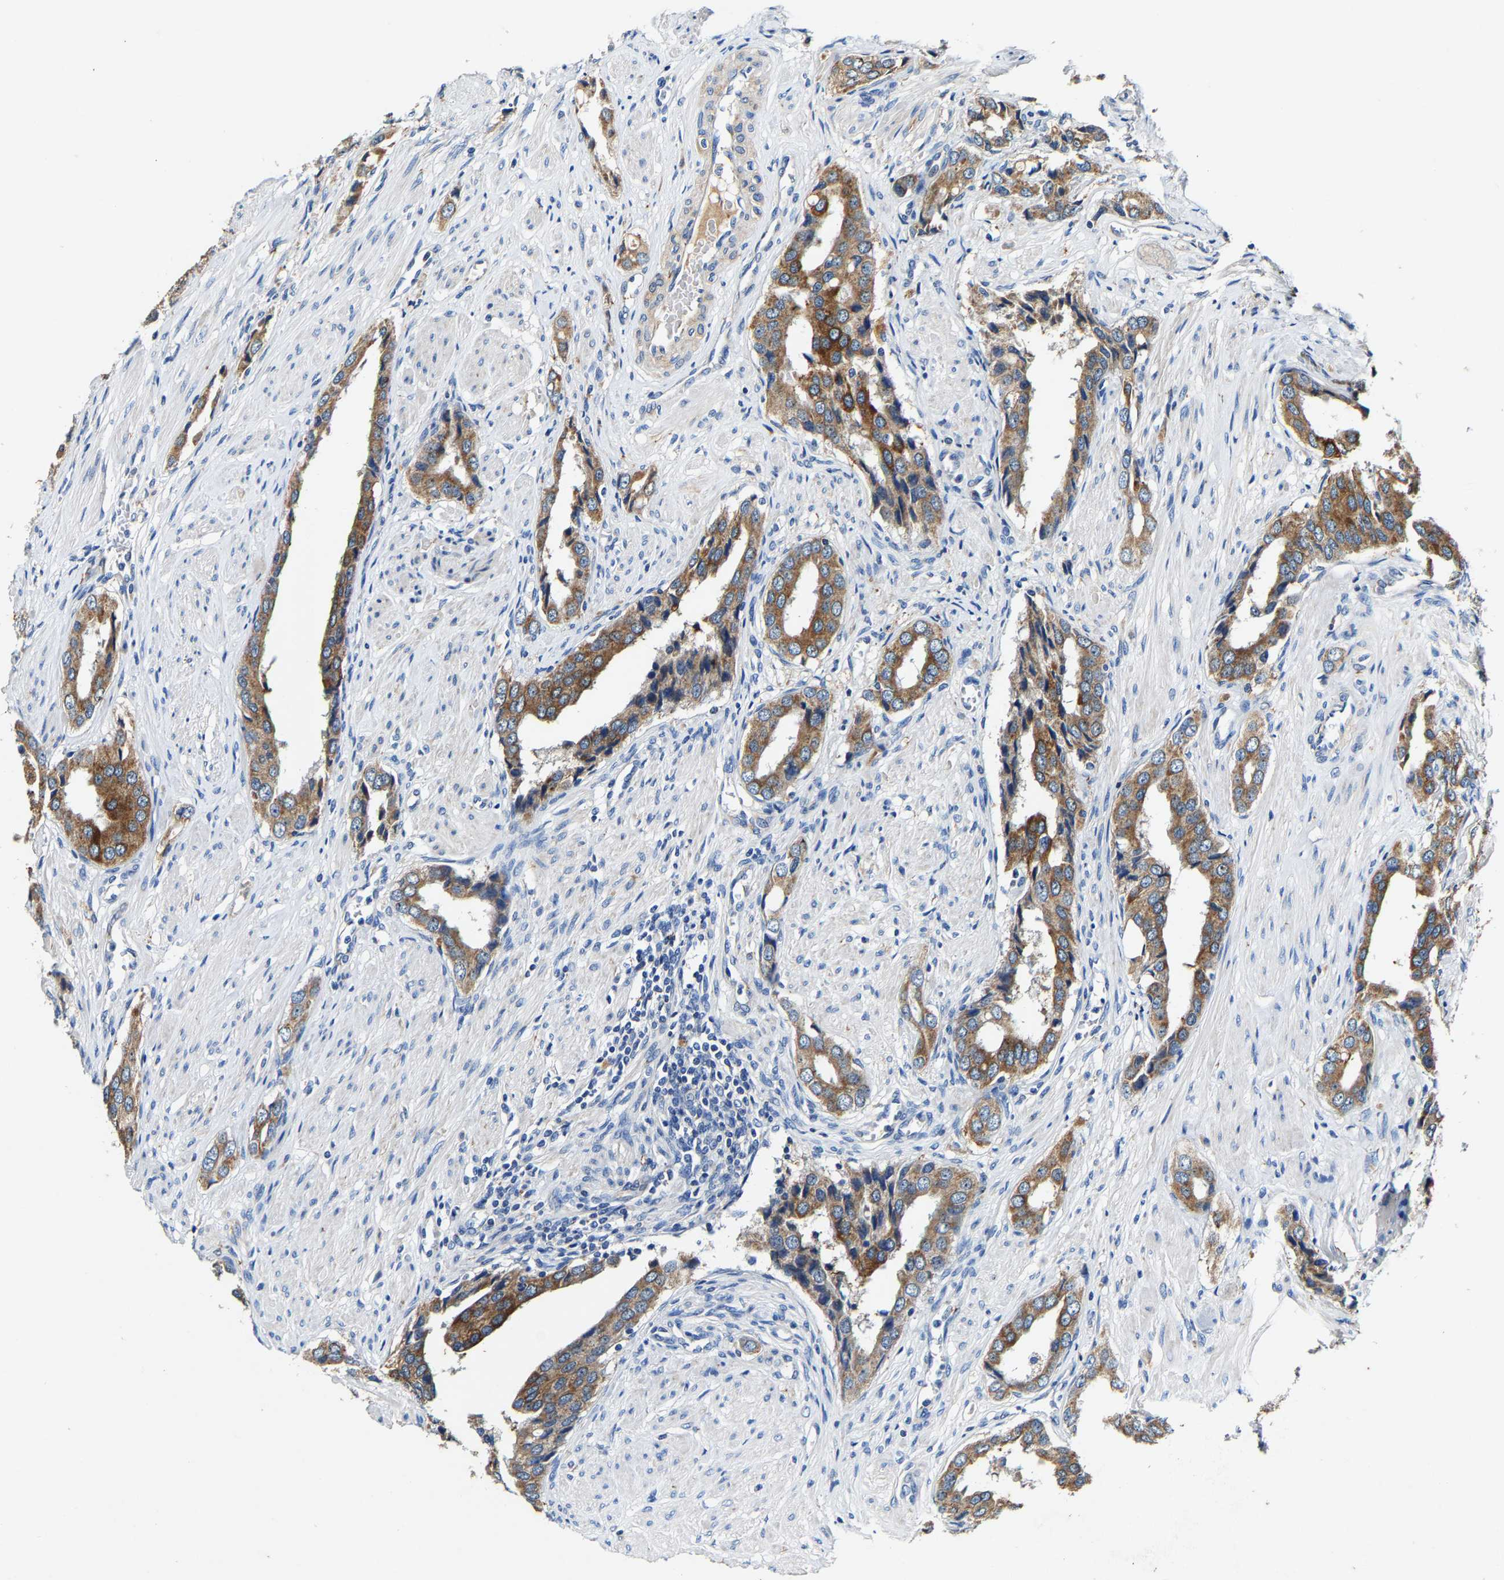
{"staining": {"intensity": "moderate", "quantity": ">75%", "location": "cytoplasmic/membranous"}, "tissue": "prostate cancer", "cell_type": "Tumor cells", "image_type": "cancer", "snomed": [{"axis": "morphology", "description": "Adenocarcinoma, High grade"}, {"axis": "topography", "description": "Prostate"}], "caption": "Prostate cancer (high-grade adenocarcinoma) stained with a brown dye displays moderate cytoplasmic/membranous positive staining in approximately >75% of tumor cells.", "gene": "SLC25A25", "patient": {"sex": "male", "age": 52}}